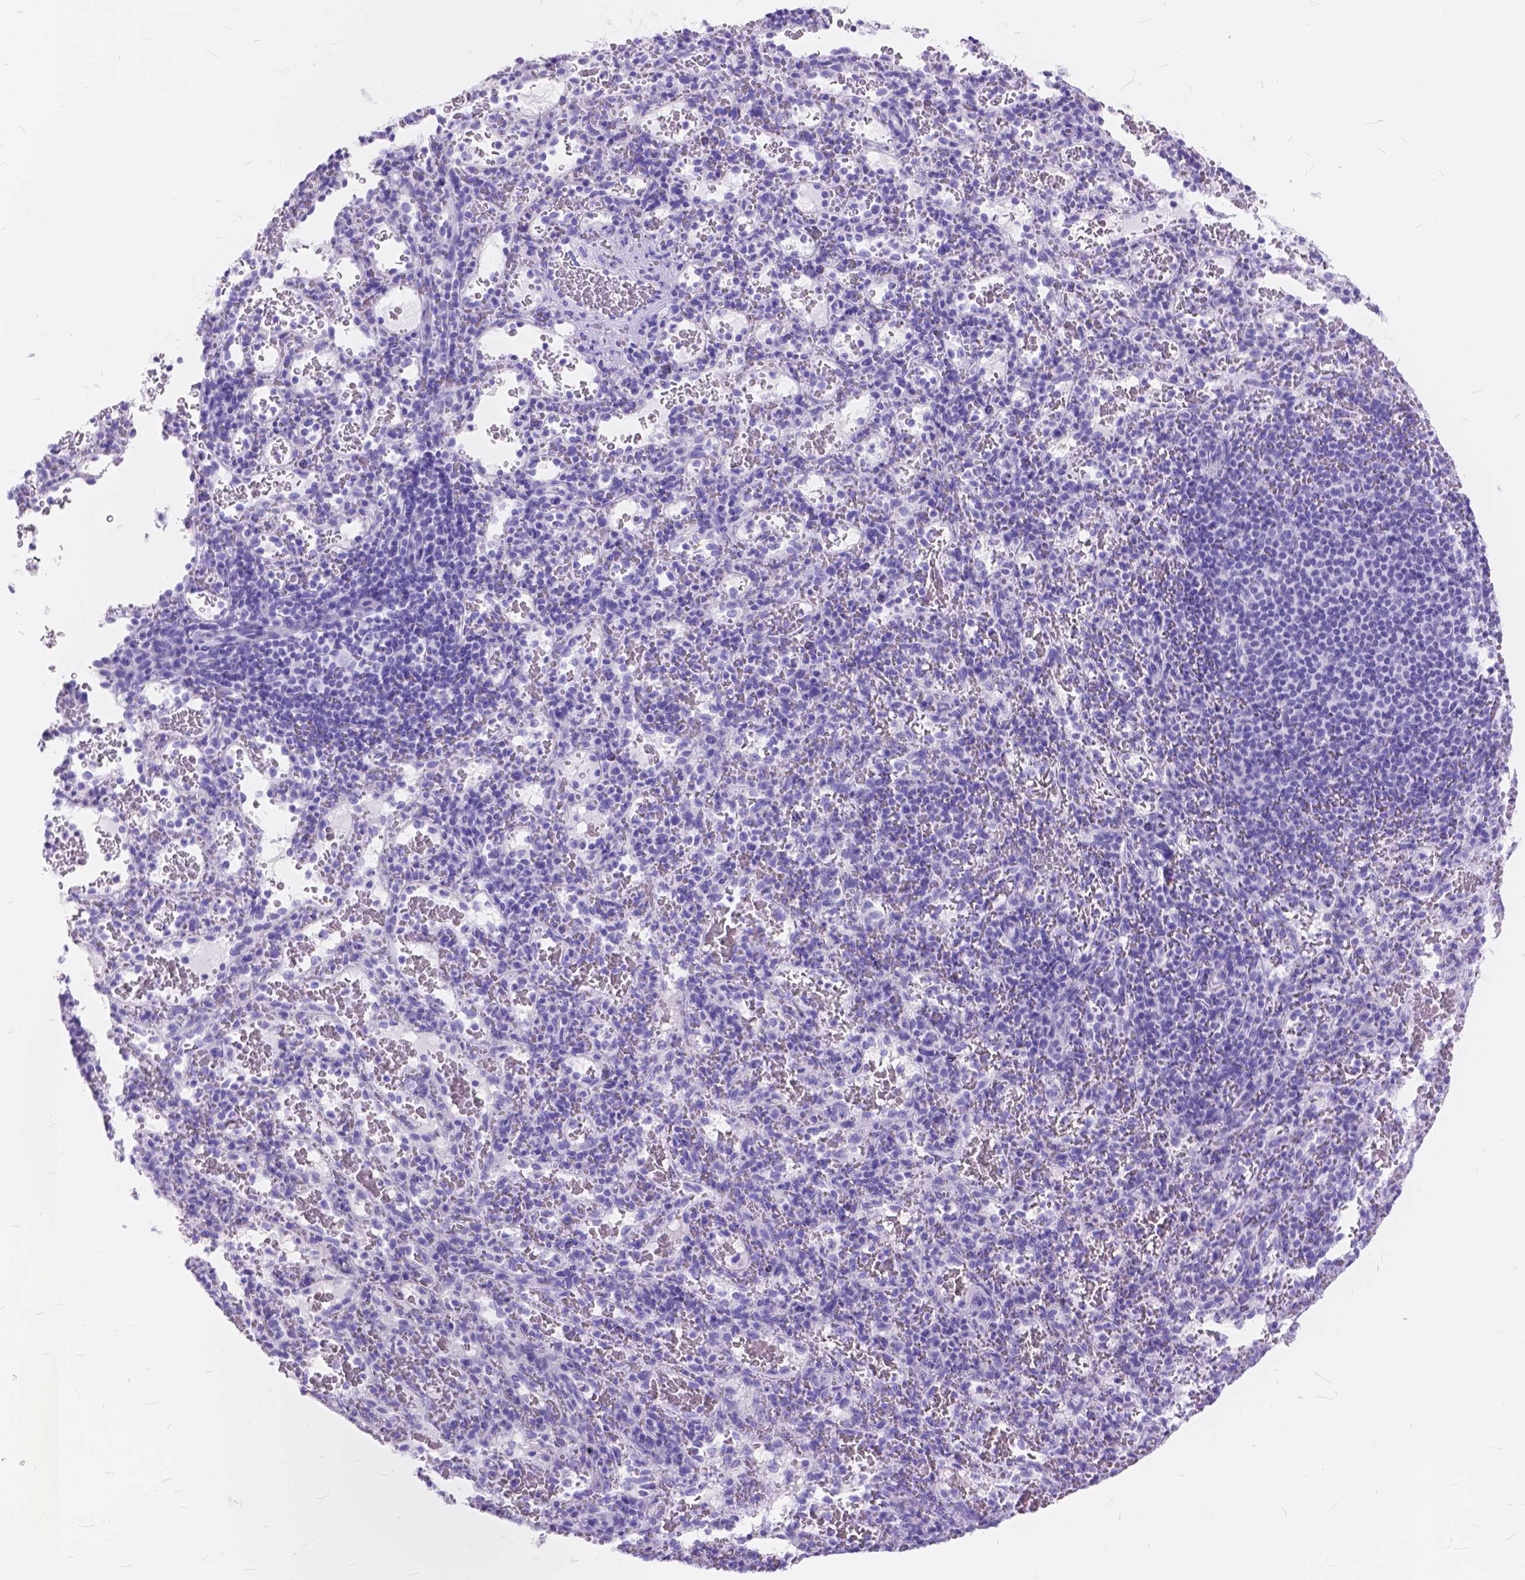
{"staining": {"intensity": "negative", "quantity": "none", "location": "none"}, "tissue": "spleen", "cell_type": "Cells in red pulp", "image_type": "normal", "snomed": [{"axis": "morphology", "description": "Normal tissue, NOS"}, {"axis": "topography", "description": "Spleen"}], "caption": "Photomicrograph shows no significant protein staining in cells in red pulp of benign spleen. (Brightfield microscopy of DAB (3,3'-diaminobenzidine) immunohistochemistry (IHC) at high magnification).", "gene": "FOXL2", "patient": {"sex": "male", "age": 57}}